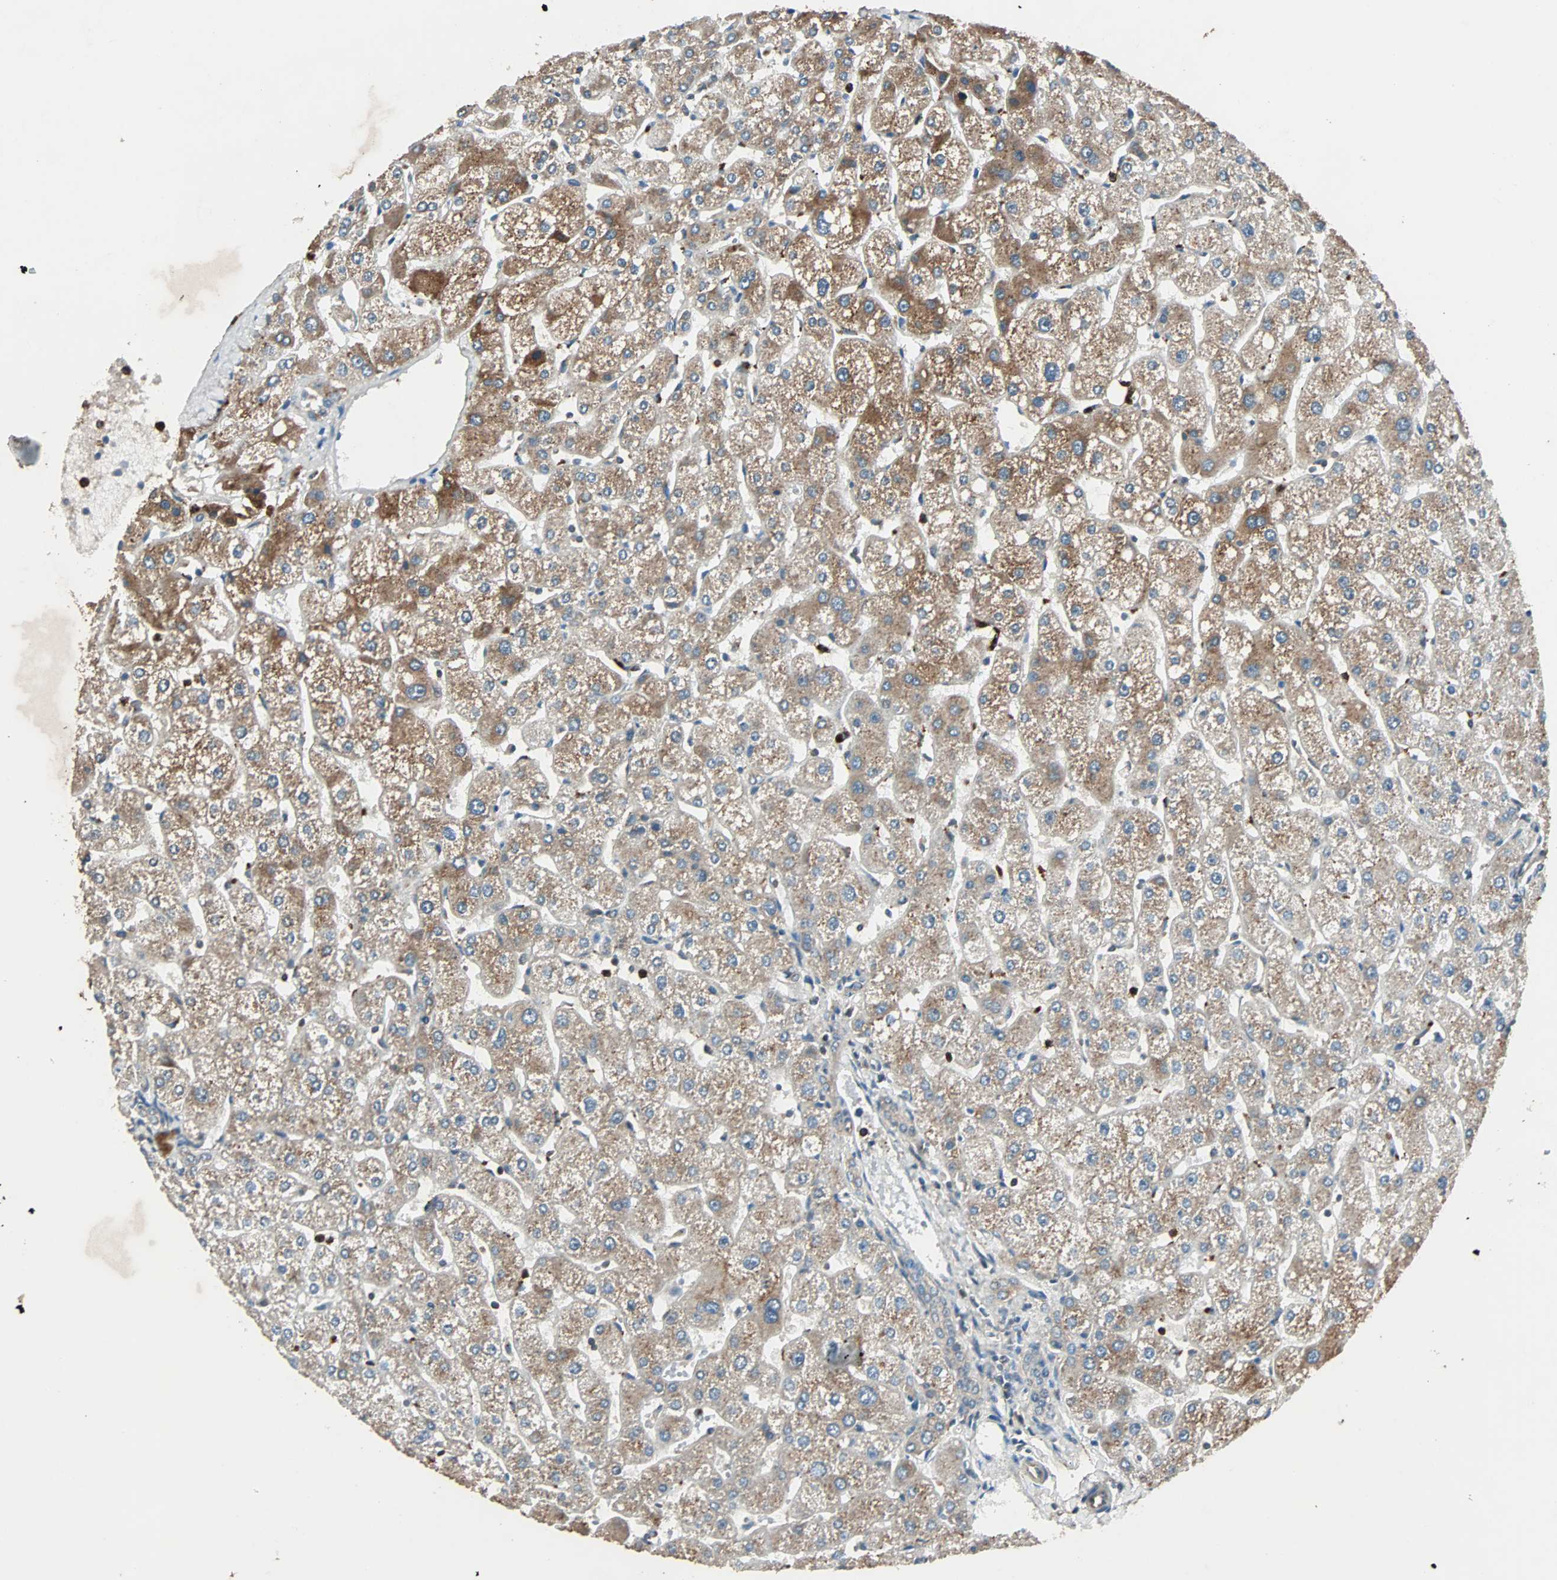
{"staining": {"intensity": "weak", "quantity": ">75%", "location": "cytoplasmic/membranous"}, "tissue": "liver", "cell_type": "Cholangiocytes", "image_type": "normal", "snomed": [{"axis": "morphology", "description": "Normal tissue, NOS"}, {"axis": "topography", "description": "Liver"}], "caption": "Approximately >75% of cholangiocytes in normal human liver reveal weak cytoplasmic/membranous protein expression as visualized by brown immunohistochemical staining.", "gene": "GCK", "patient": {"sex": "male", "age": 67}}